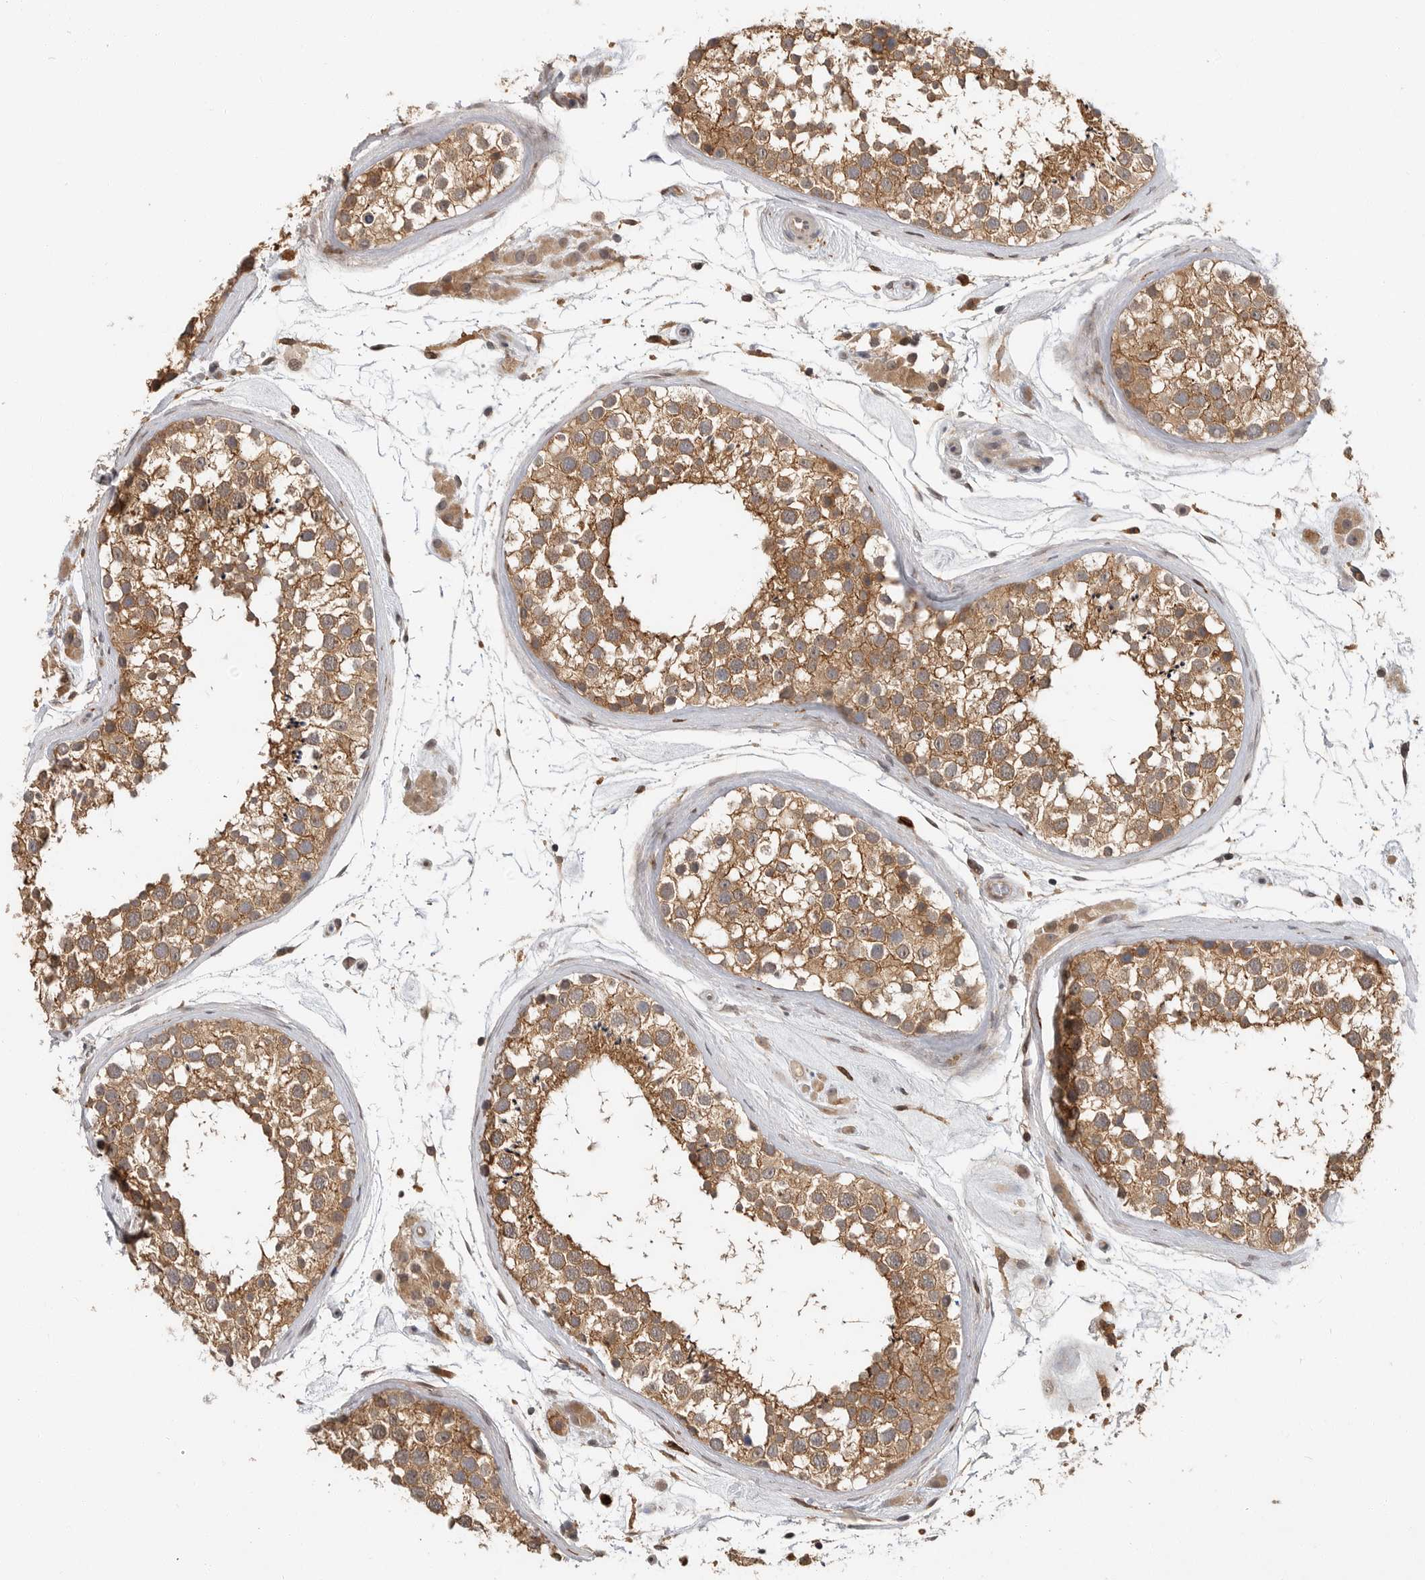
{"staining": {"intensity": "moderate", "quantity": ">75%", "location": "cytoplasmic/membranous"}, "tissue": "testis", "cell_type": "Cells in seminiferous ducts", "image_type": "normal", "snomed": [{"axis": "morphology", "description": "Normal tissue, NOS"}, {"axis": "topography", "description": "Testis"}], "caption": "This photomicrograph displays benign testis stained with IHC to label a protein in brown. The cytoplasmic/membranous of cells in seminiferous ducts show moderate positivity for the protein. Nuclei are counter-stained blue.", "gene": "OSBPL9", "patient": {"sex": "male", "age": 46}}